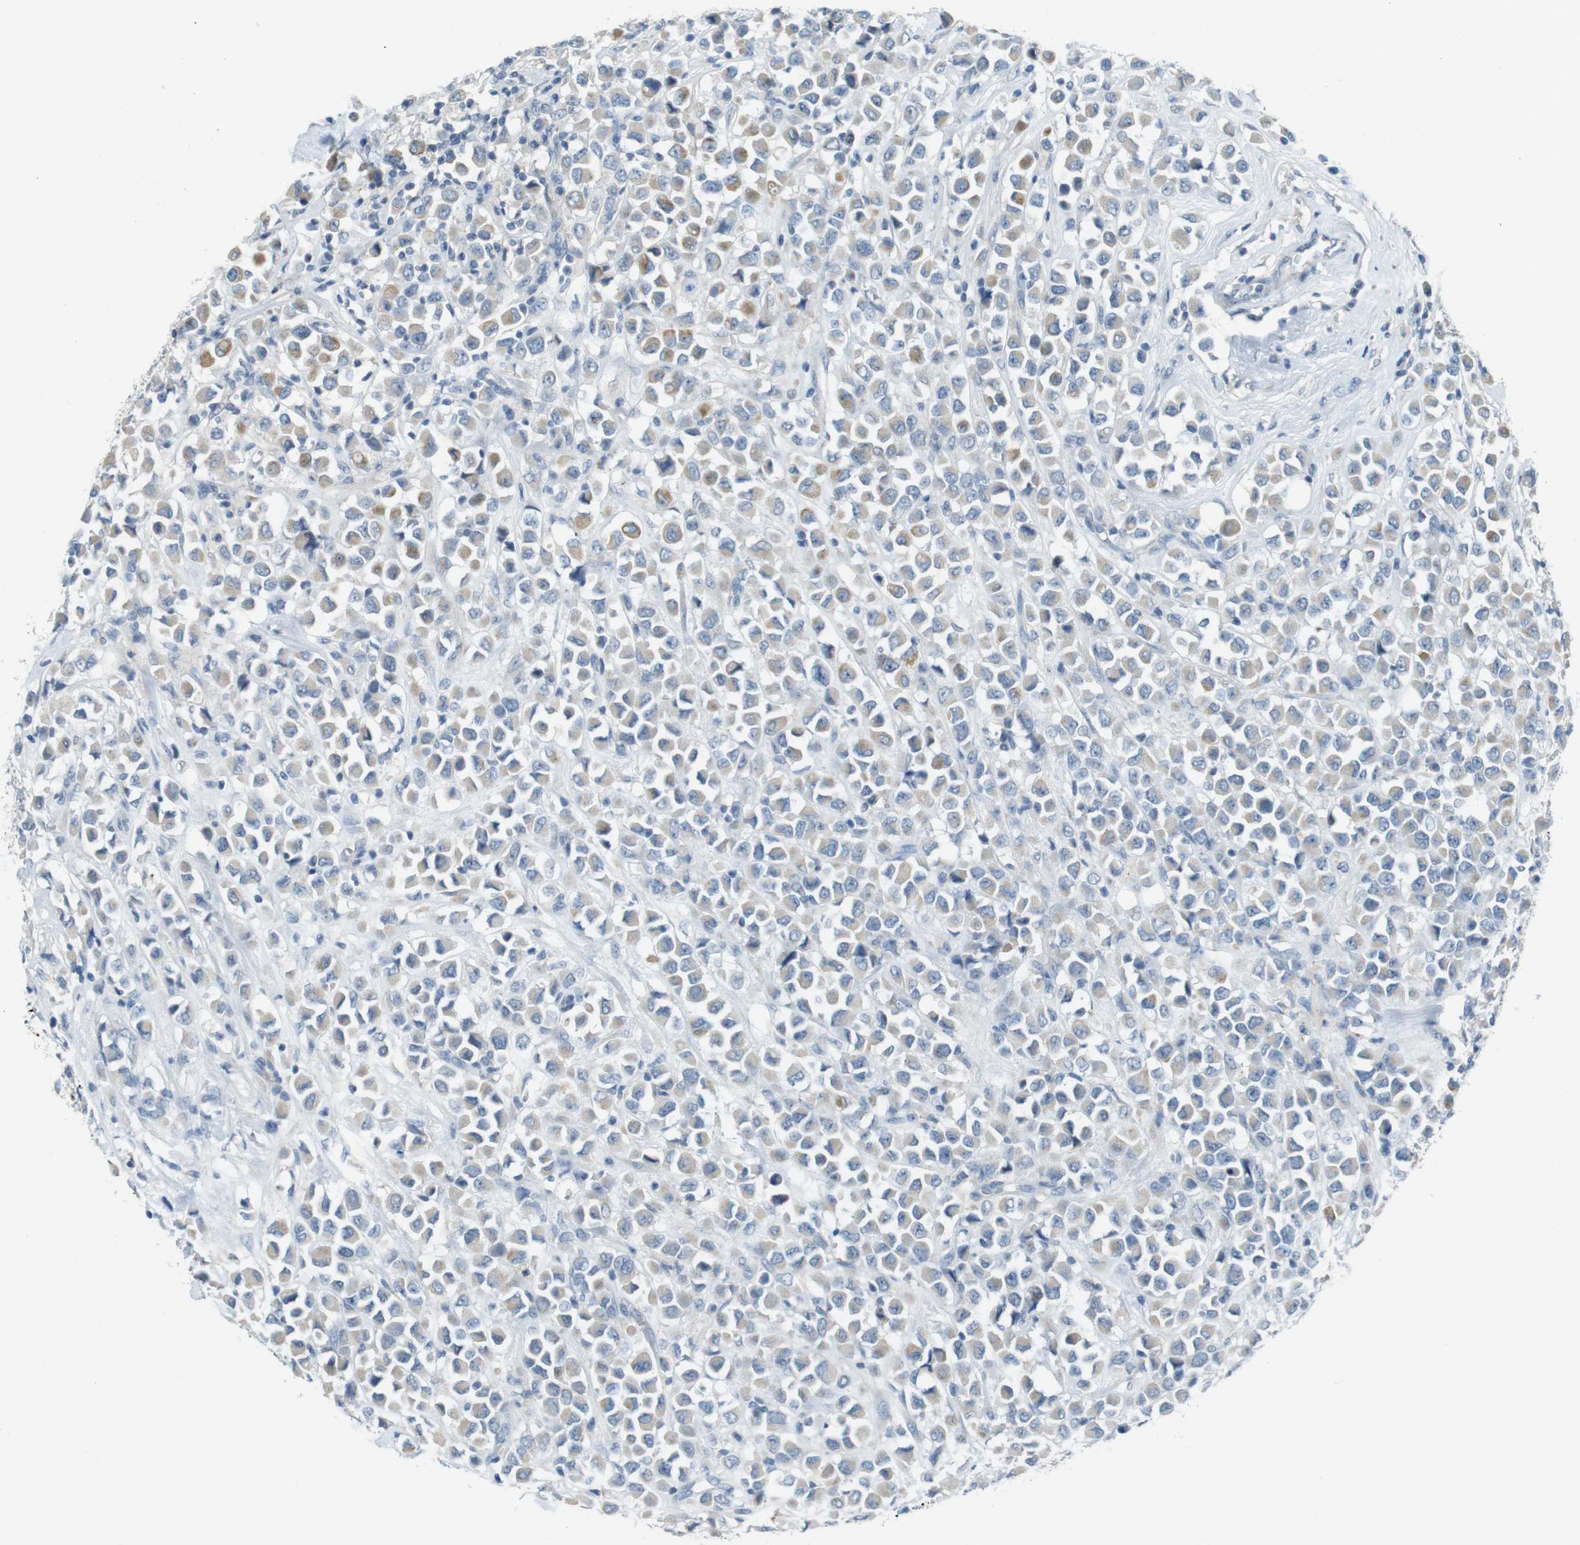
{"staining": {"intensity": "weak", "quantity": "25%-75%", "location": "cytoplasmic/membranous"}, "tissue": "breast cancer", "cell_type": "Tumor cells", "image_type": "cancer", "snomed": [{"axis": "morphology", "description": "Duct carcinoma"}, {"axis": "topography", "description": "Breast"}], "caption": "The micrograph demonstrates staining of breast intraductal carcinoma, revealing weak cytoplasmic/membranous protein staining (brown color) within tumor cells. (DAB IHC, brown staining for protein, blue staining for nuclei).", "gene": "ENTPD7", "patient": {"sex": "female", "age": 61}}